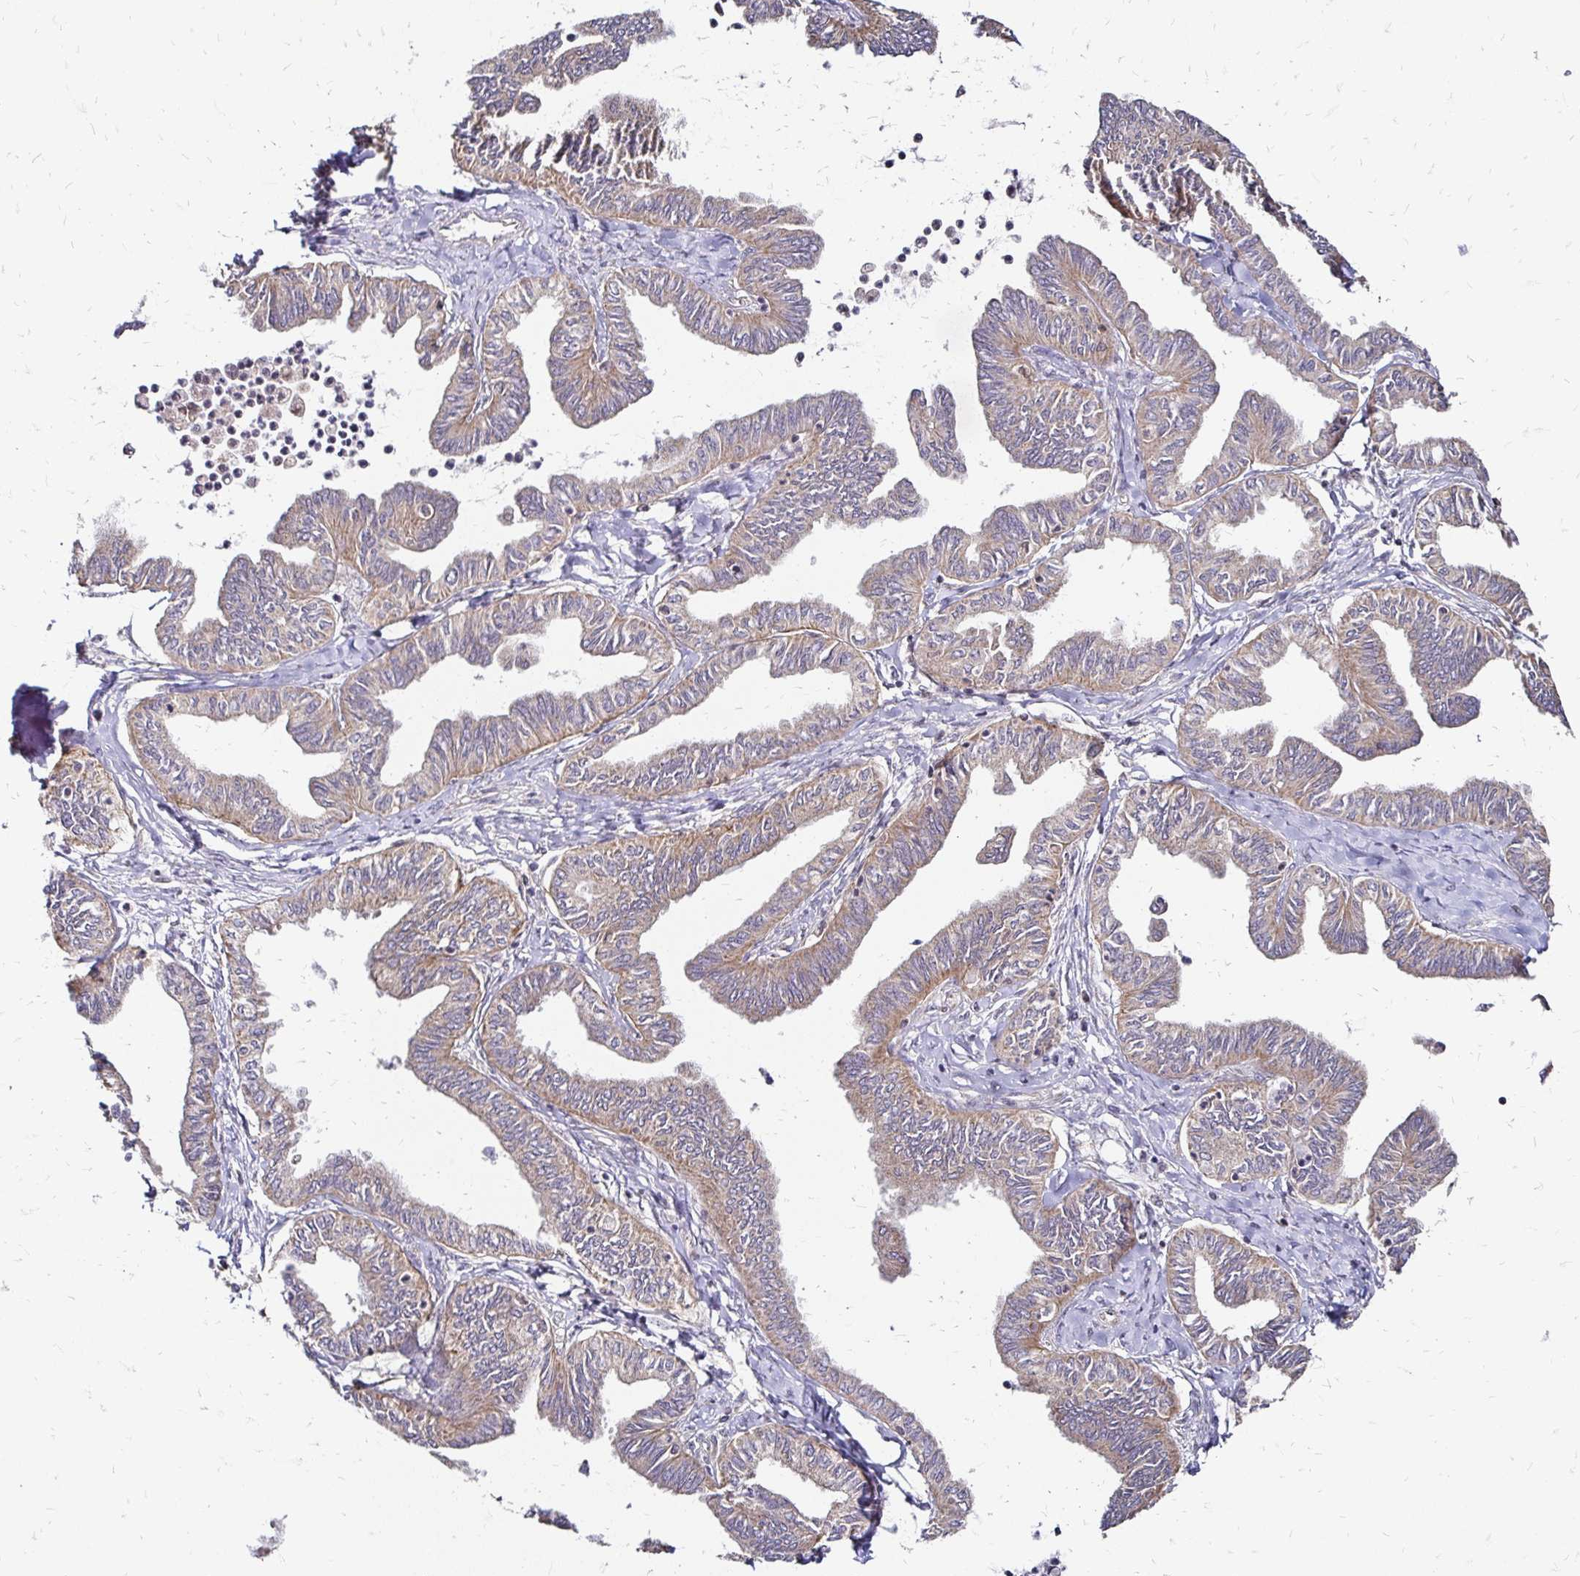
{"staining": {"intensity": "moderate", "quantity": "25%-75%", "location": "cytoplasmic/membranous"}, "tissue": "ovarian cancer", "cell_type": "Tumor cells", "image_type": "cancer", "snomed": [{"axis": "morphology", "description": "Carcinoma, endometroid"}, {"axis": "topography", "description": "Ovary"}], "caption": "Protein analysis of ovarian endometroid carcinoma tissue reveals moderate cytoplasmic/membranous staining in approximately 25%-75% of tumor cells.", "gene": "ZW10", "patient": {"sex": "female", "age": 70}}